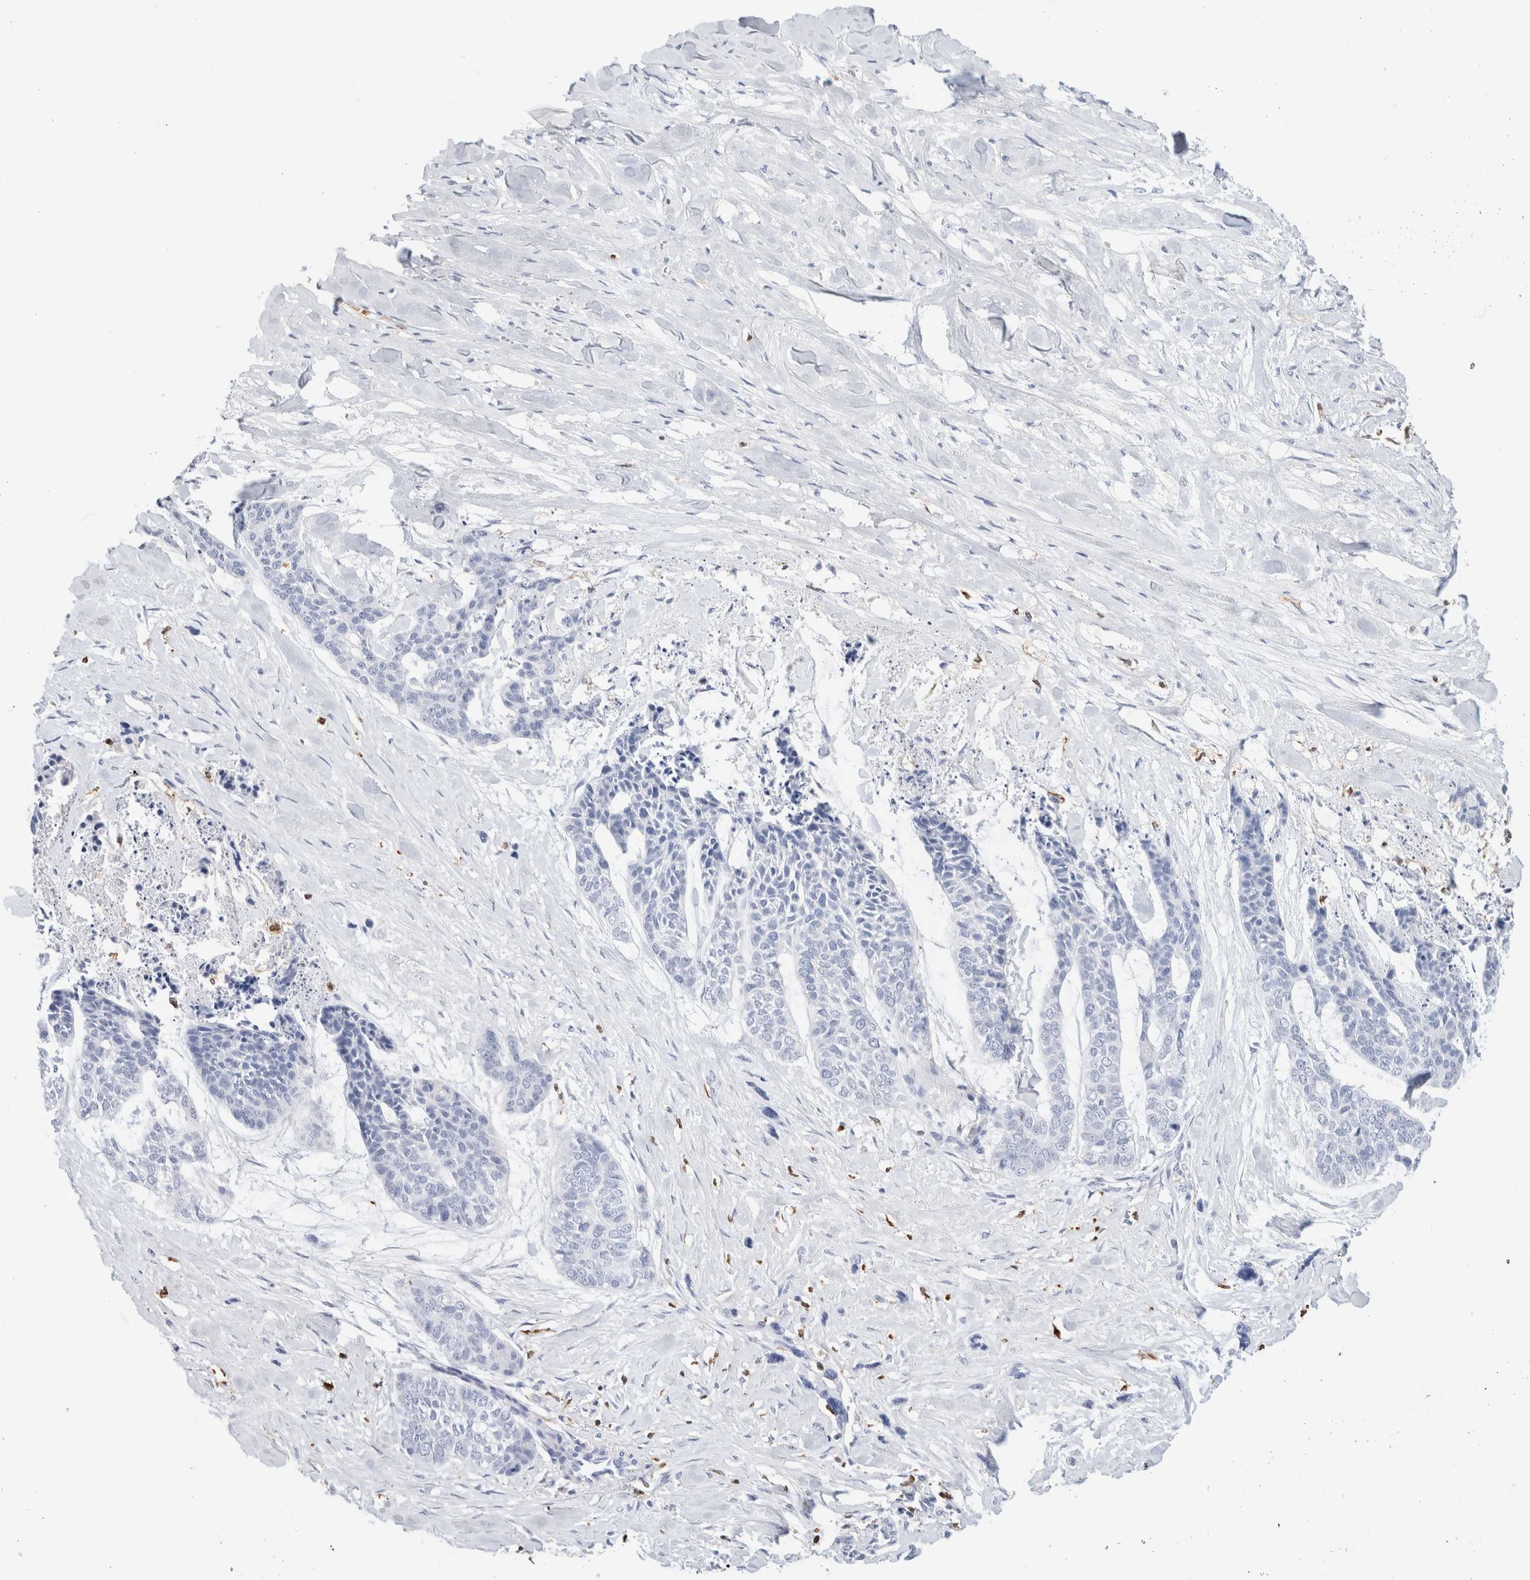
{"staining": {"intensity": "negative", "quantity": "none", "location": "none"}, "tissue": "skin cancer", "cell_type": "Tumor cells", "image_type": "cancer", "snomed": [{"axis": "morphology", "description": "Basal cell carcinoma"}, {"axis": "topography", "description": "Skin"}], "caption": "DAB immunohistochemical staining of skin basal cell carcinoma exhibits no significant expression in tumor cells.", "gene": "ALOX5AP", "patient": {"sex": "female", "age": 64}}